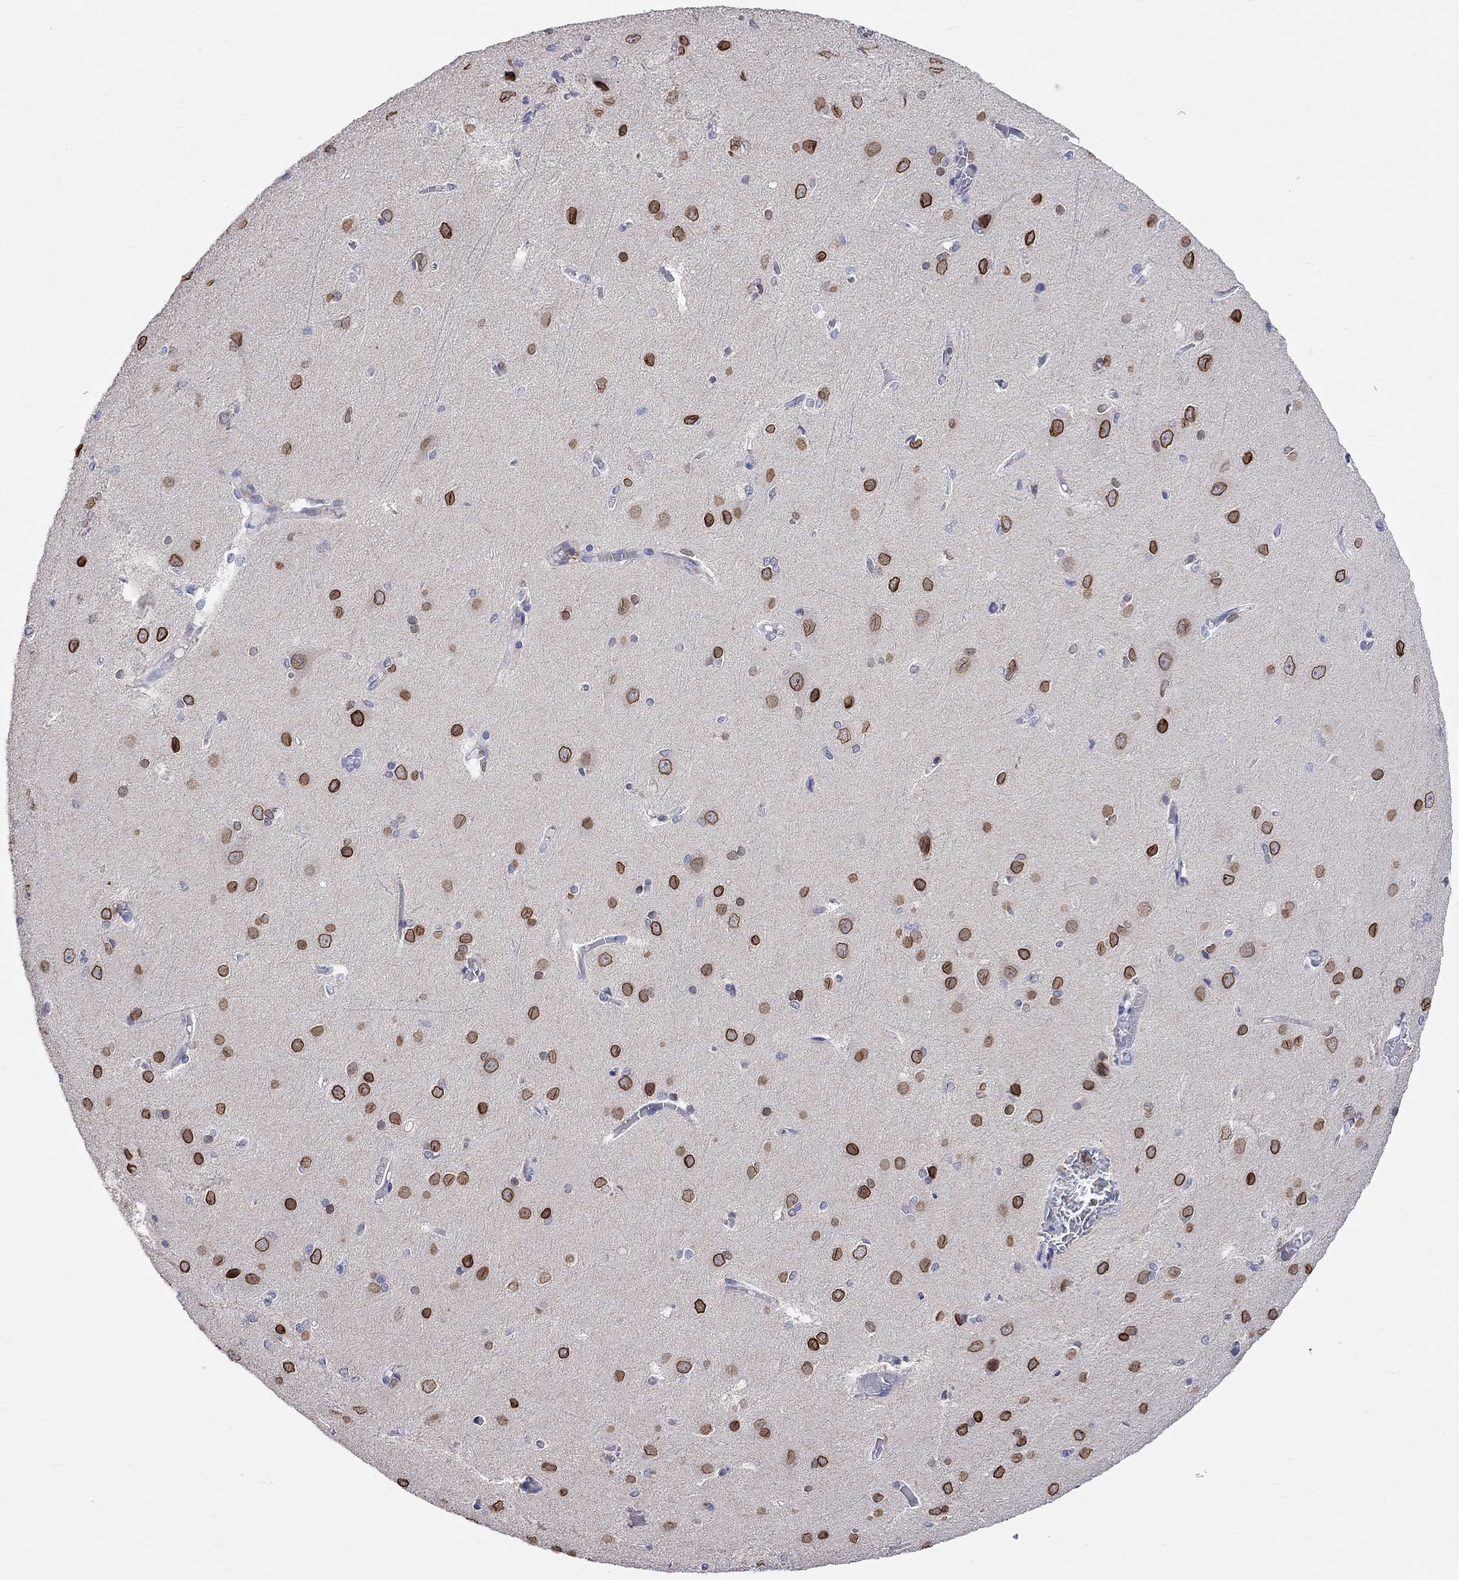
{"staining": {"intensity": "negative", "quantity": "none", "location": "none"}, "tissue": "cerebral cortex", "cell_type": "Endothelial cells", "image_type": "normal", "snomed": [{"axis": "morphology", "description": "Normal tissue, NOS"}, {"axis": "topography", "description": "Cerebral cortex"}], "caption": "Endothelial cells show no significant expression in benign cerebral cortex. (Brightfield microscopy of DAB immunohistochemistry at high magnification).", "gene": "LRFN4", "patient": {"sex": "male", "age": 37}}